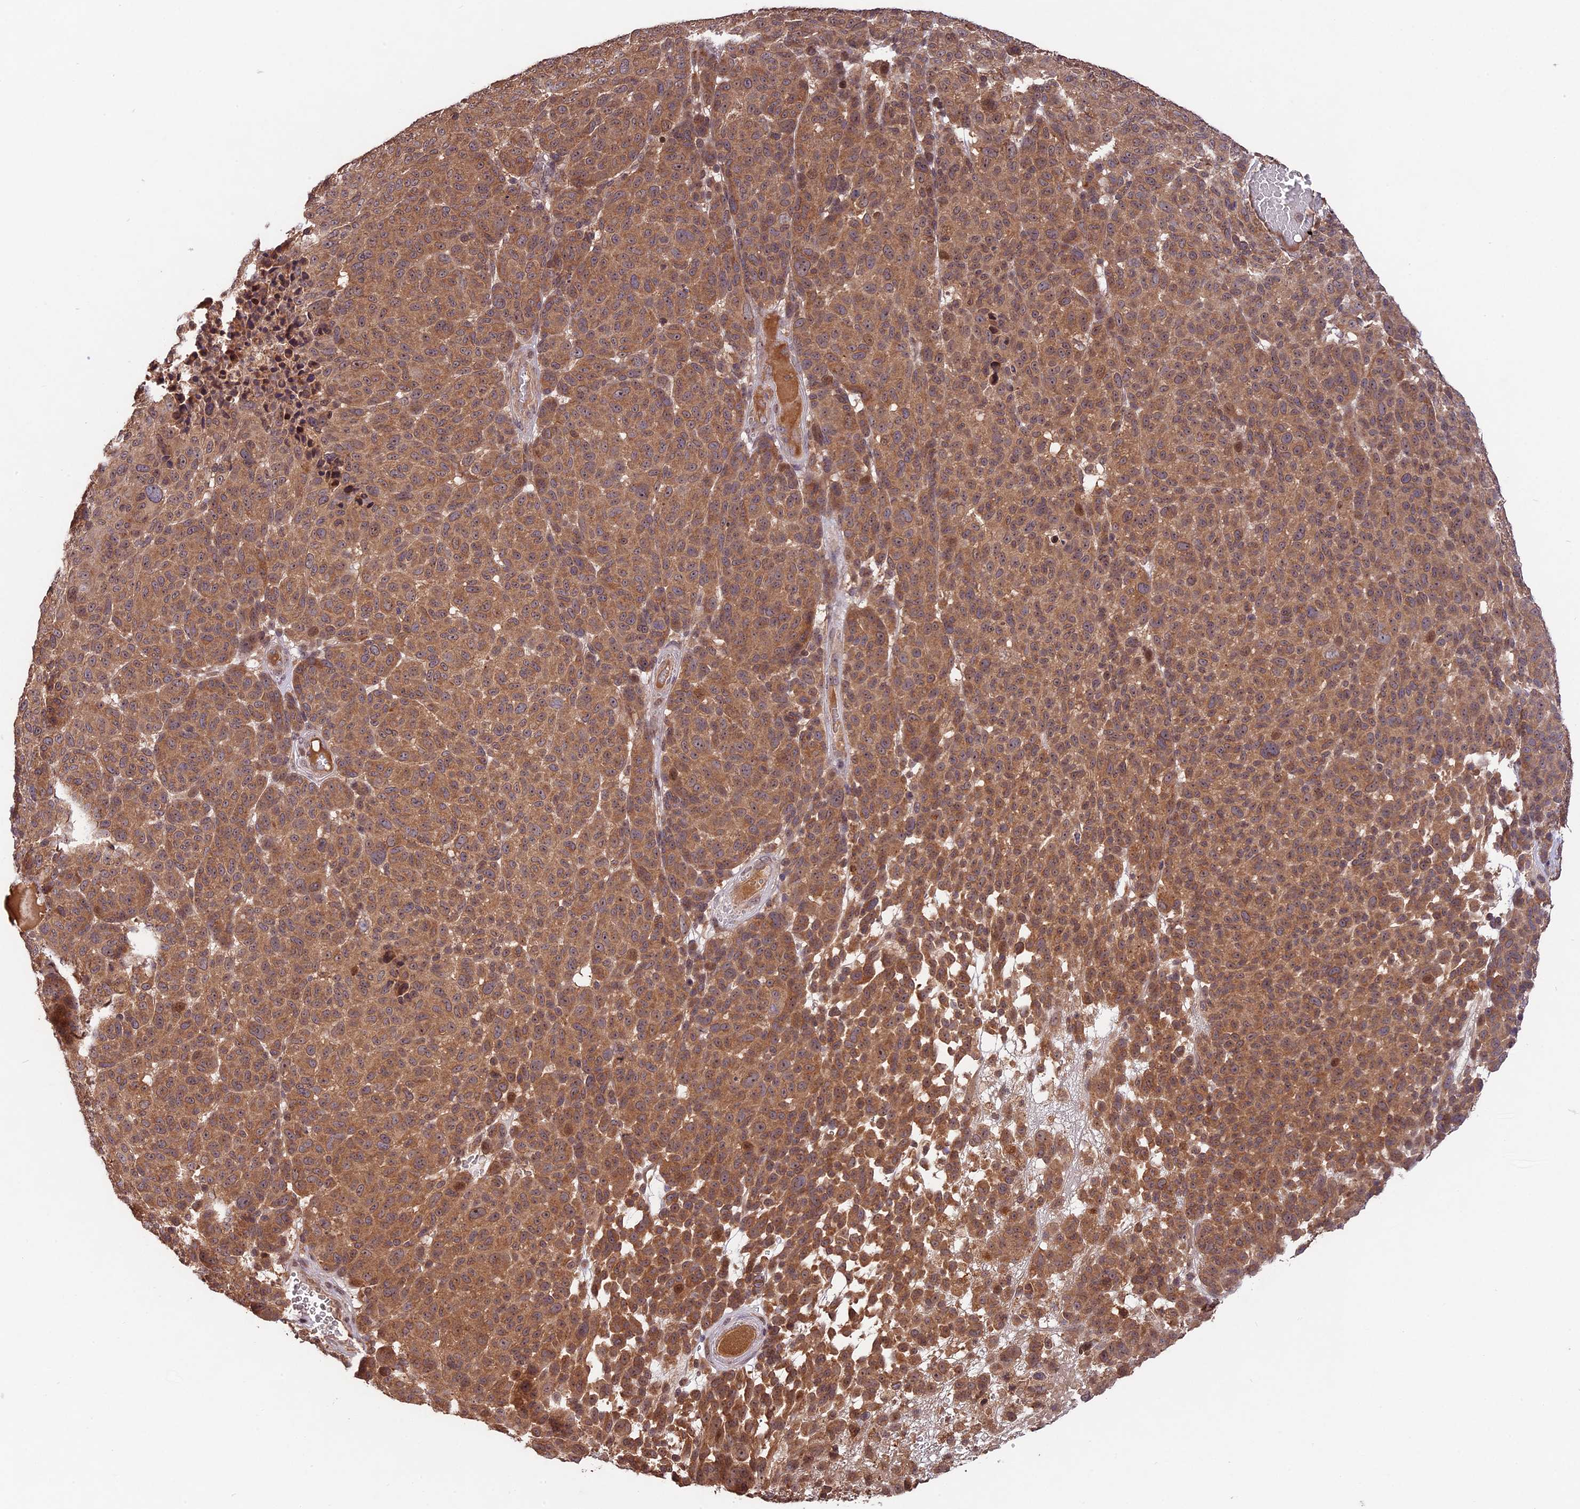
{"staining": {"intensity": "moderate", "quantity": ">75%", "location": "cytoplasmic/membranous"}, "tissue": "melanoma", "cell_type": "Tumor cells", "image_type": "cancer", "snomed": [{"axis": "morphology", "description": "Malignant melanoma, NOS"}, {"axis": "topography", "description": "Skin"}], "caption": "This image exhibits melanoma stained with immunohistochemistry (IHC) to label a protein in brown. The cytoplasmic/membranous of tumor cells show moderate positivity for the protein. Nuclei are counter-stained blue.", "gene": "CHAC1", "patient": {"sex": "male", "age": 49}}